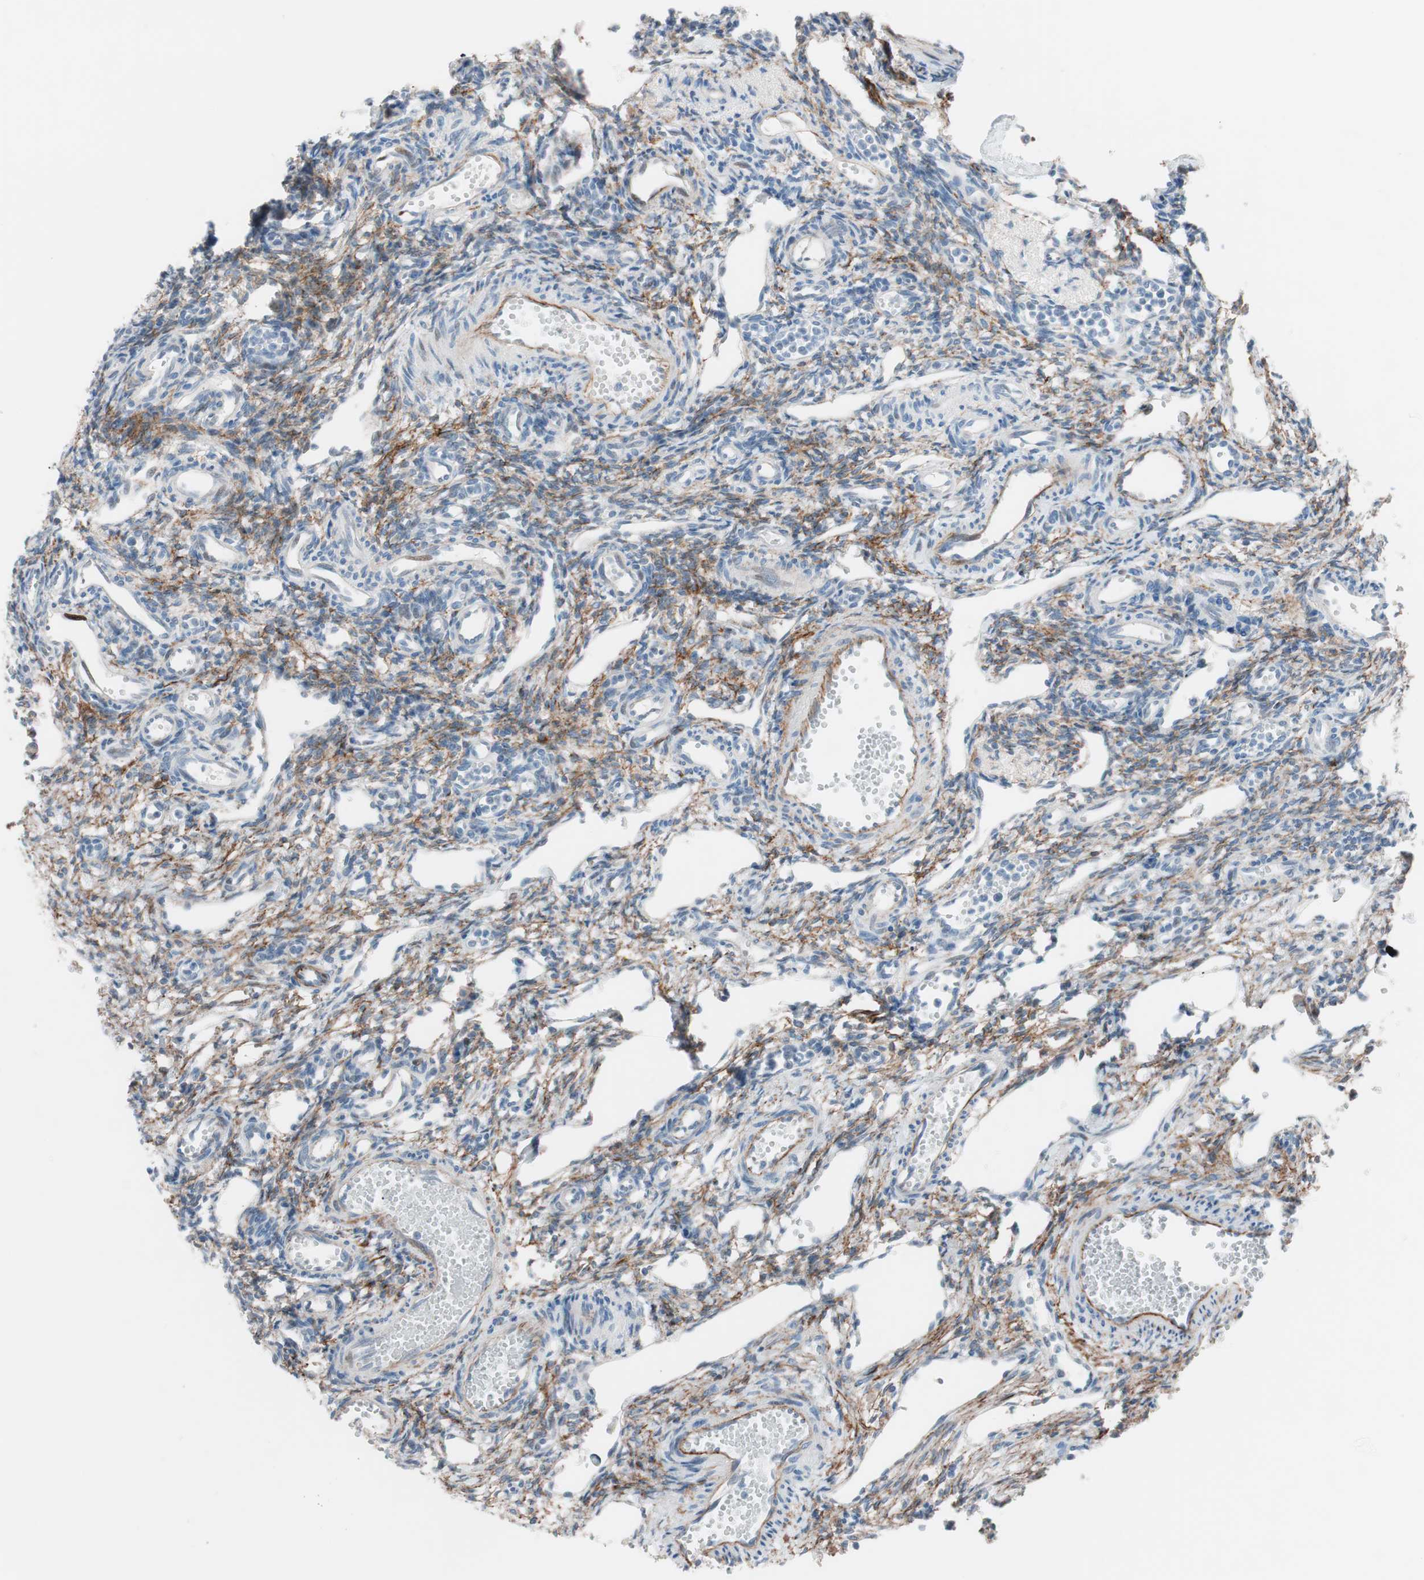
{"staining": {"intensity": "negative", "quantity": "none", "location": "none"}, "tissue": "ovary", "cell_type": "Follicle cells", "image_type": "normal", "snomed": [{"axis": "morphology", "description": "Normal tissue, NOS"}, {"axis": "topography", "description": "Ovary"}], "caption": "Micrograph shows no protein expression in follicle cells of normal ovary.", "gene": "FOSL1", "patient": {"sex": "female", "age": 33}}